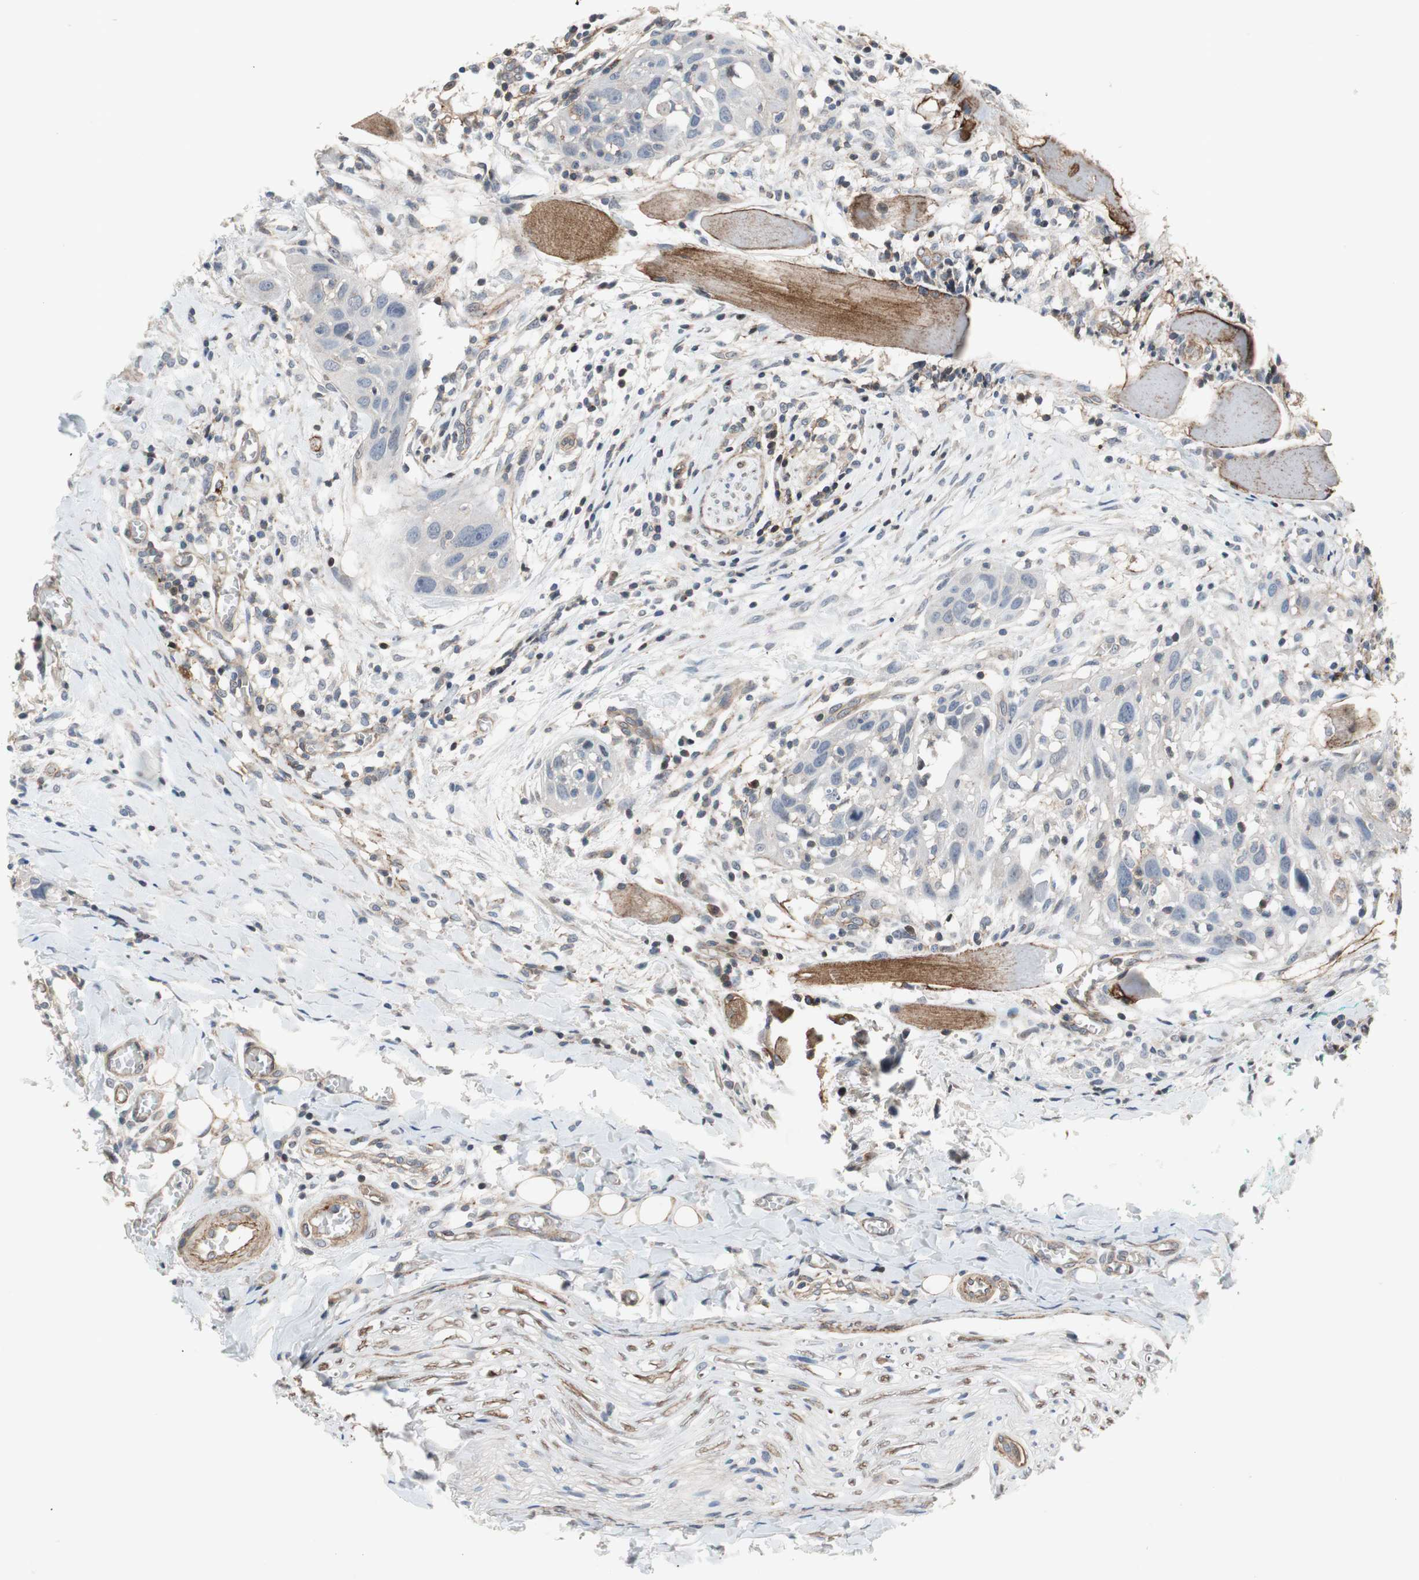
{"staining": {"intensity": "negative", "quantity": "none", "location": "none"}, "tissue": "head and neck cancer", "cell_type": "Tumor cells", "image_type": "cancer", "snomed": [{"axis": "morphology", "description": "Normal tissue, NOS"}, {"axis": "morphology", "description": "Squamous cell carcinoma, NOS"}, {"axis": "topography", "description": "Oral tissue"}, {"axis": "topography", "description": "Head-Neck"}], "caption": "DAB (3,3'-diaminobenzidine) immunohistochemical staining of human head and neck cancer reveals no significant staining in tumor cells.", "gene": "GRHL1", "patient": {"sex": "female", "age": 50}}